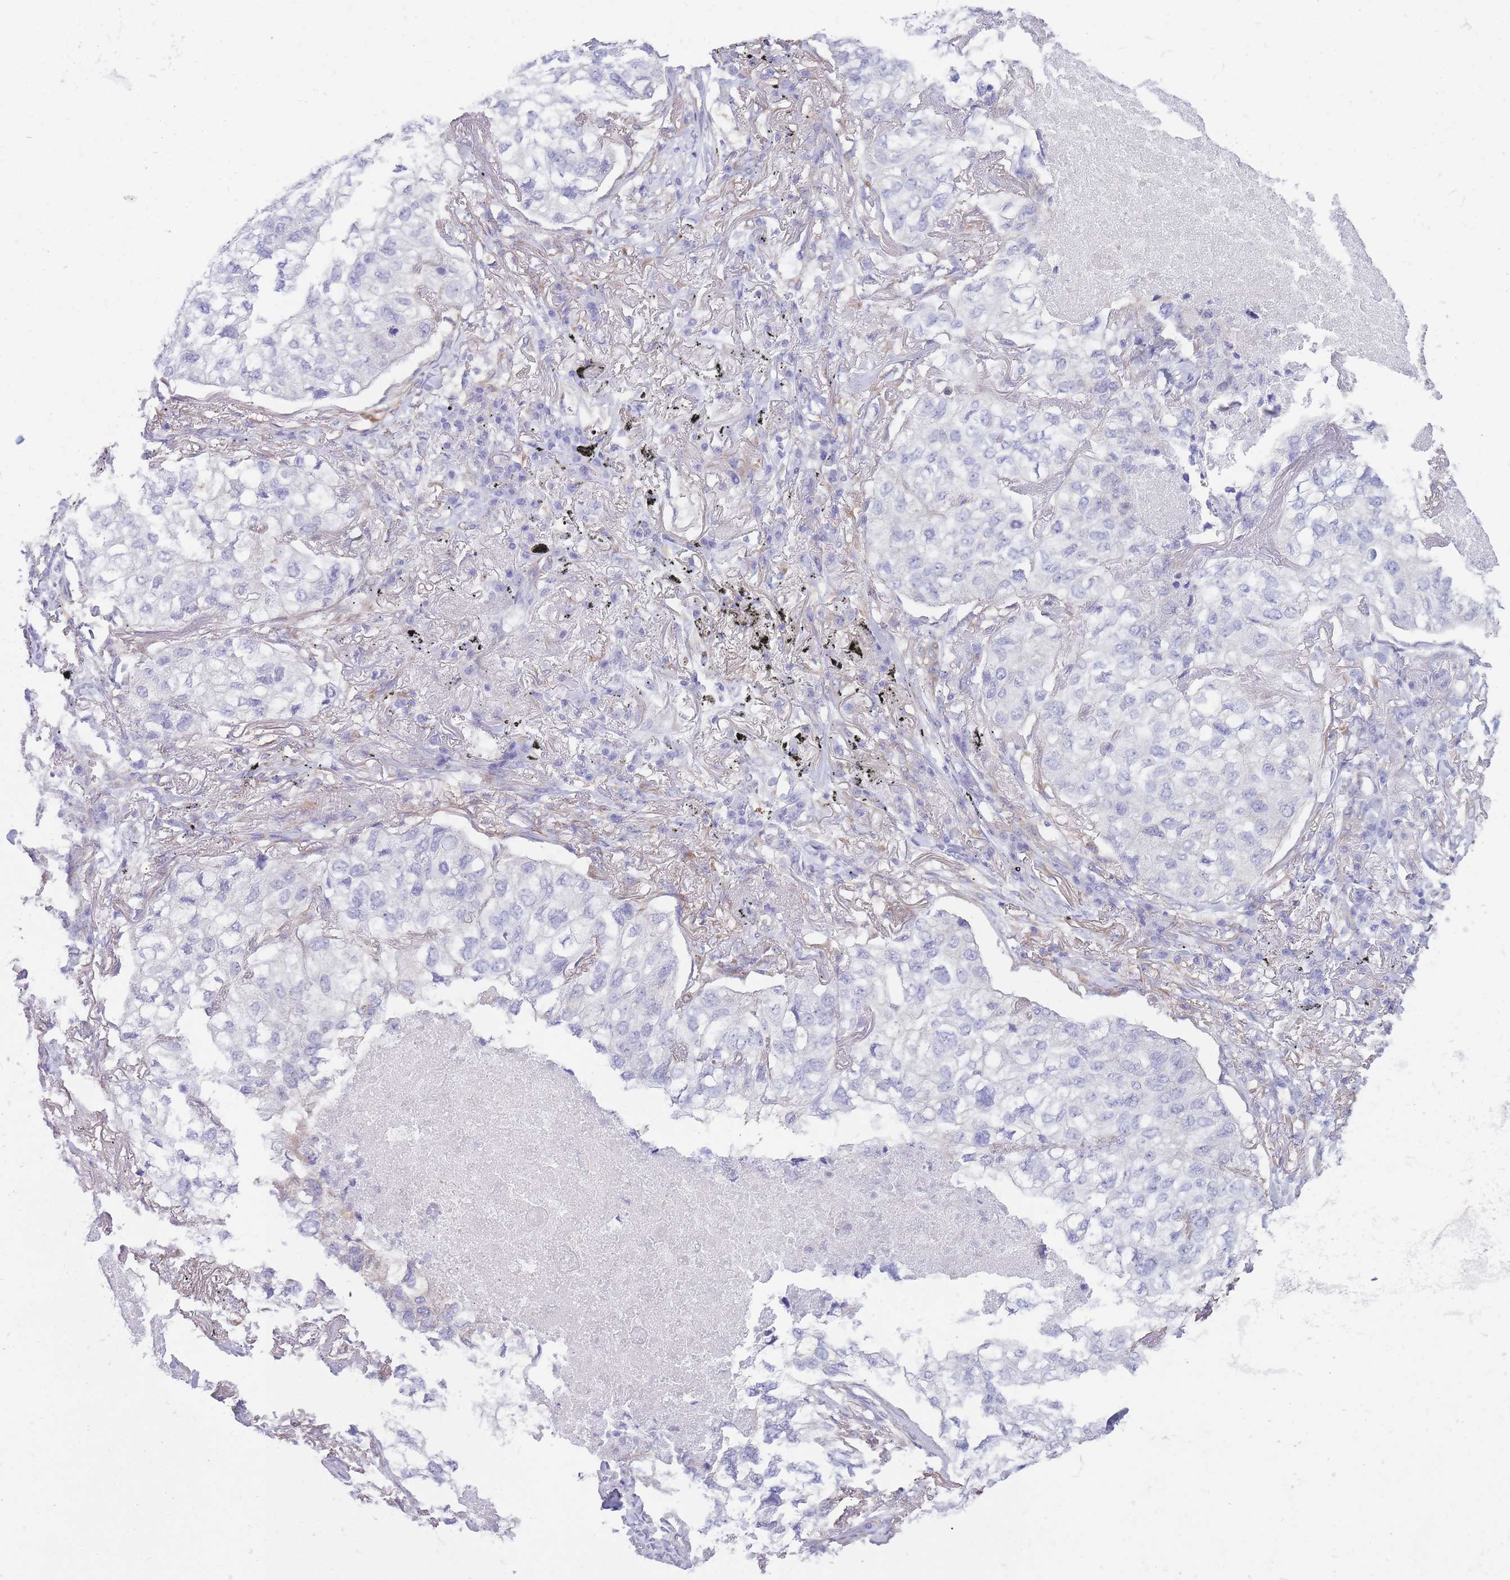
{"staining": {"intensity": "negative", "quantity": "none", "location": "none"}, "tissue": "lung cancer", "cell_type": "Tumor cells", "image_type": "cancer", "snomed": [{"axis": "morphology", "description": "Adenocarcinoma, NOS"}, {"axis": "topography", "description": "Lung"}], "caption": "DAB immunohistochemical staining of lung adenocarcinoma reveals no significant expression in tumor cells. The staining is performed using DAB brown chromogen with nuclei counter-stained in using hematoxylin.", "gene": "MTSS2", "patient": {"sex": "male", "age": 65}}